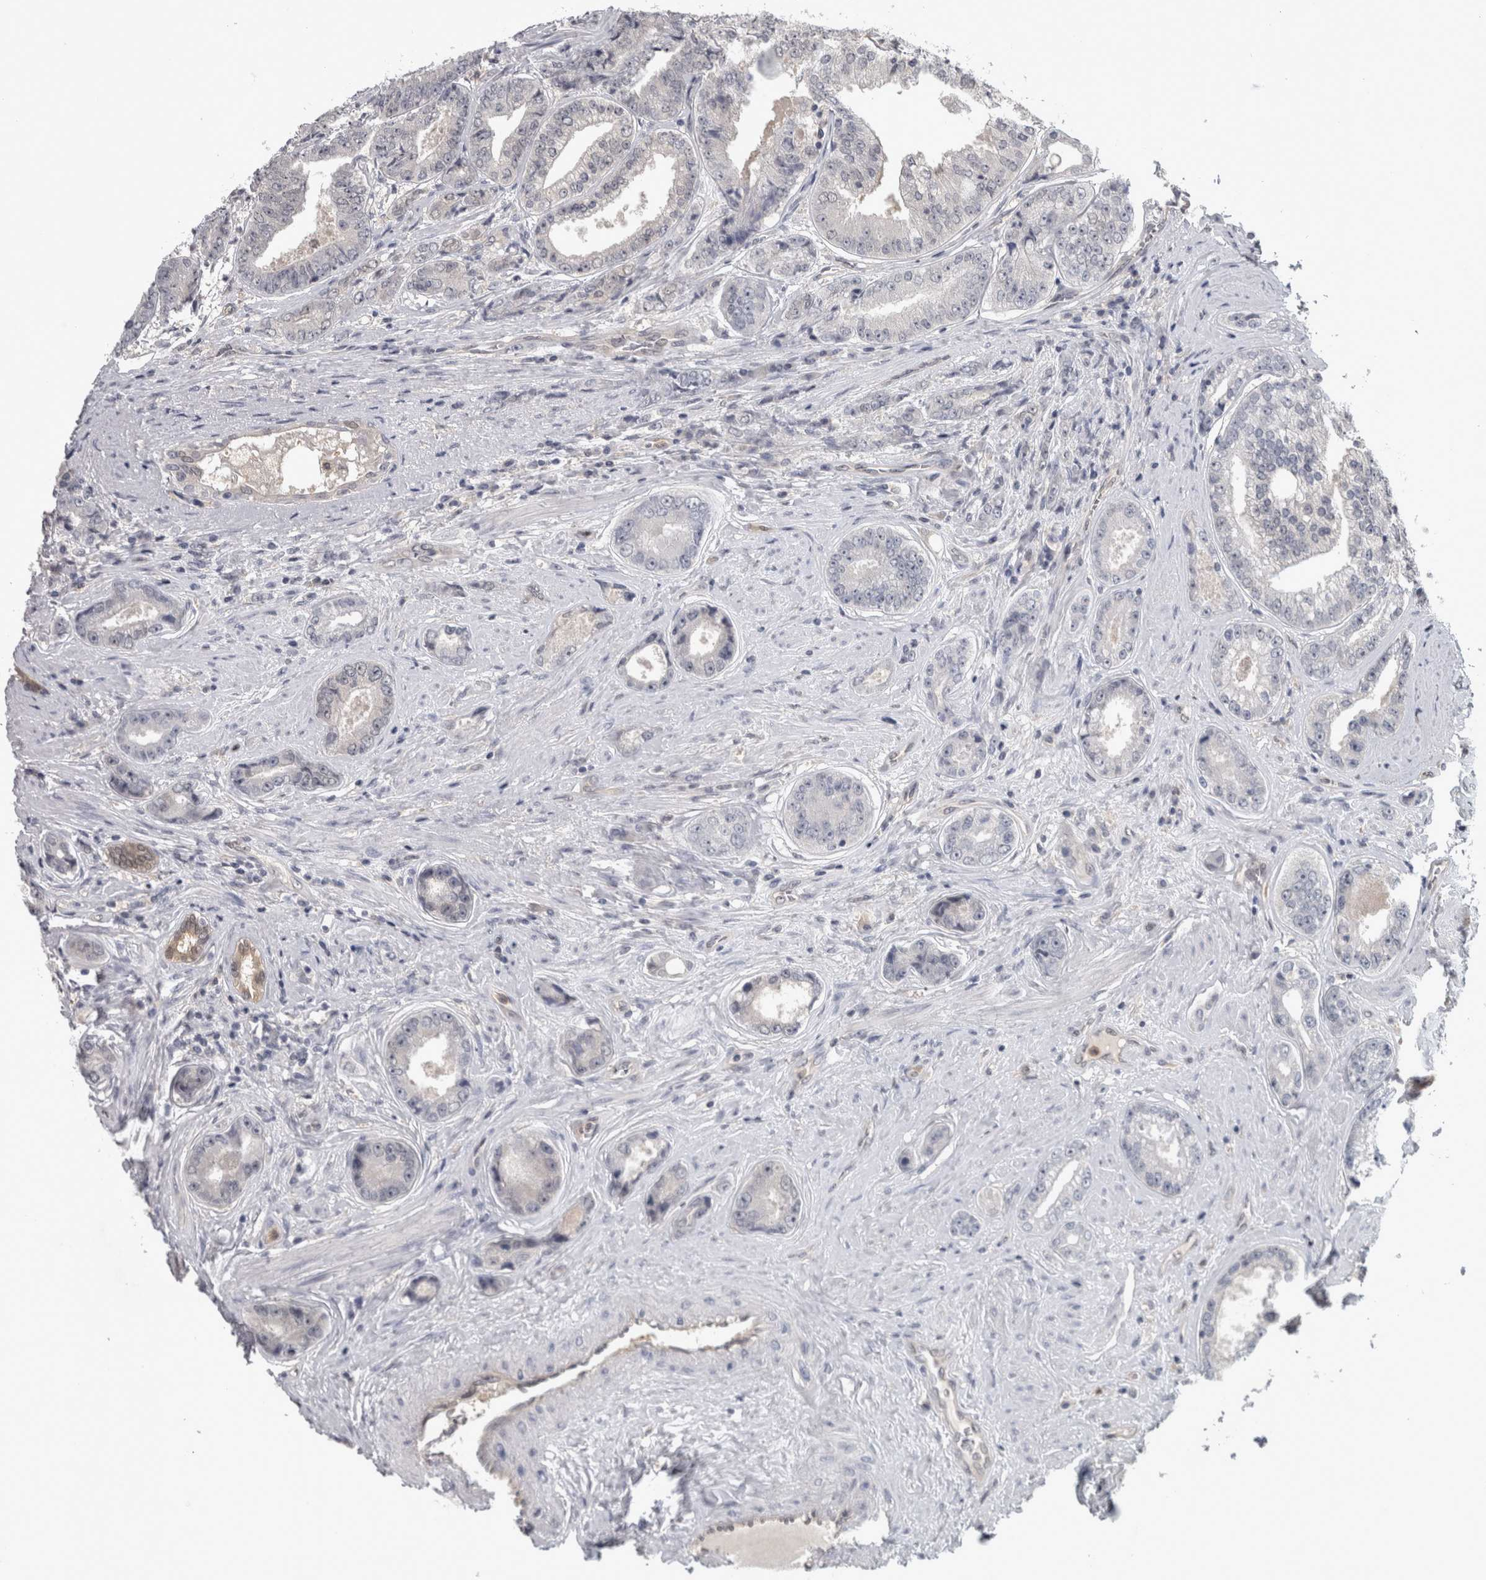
{"staining": {"intensity": "negative", "quantity": "none", "location": "none"}, "tissue": "prostate cancer", "cell_type": "Tumor cells", "image_type": "cancer", "snomed": [{"axis": "morphology", "description": "Adenocarcinoma, High grade"}, {"axis": "topography", "description": "Prostate"}], "caption": "Photomicrograph shows no protein expression in tumor cells of prostate cancer tissue.", "gene": "NAPRT", "patient": {"sex": "male", "age": 61}}